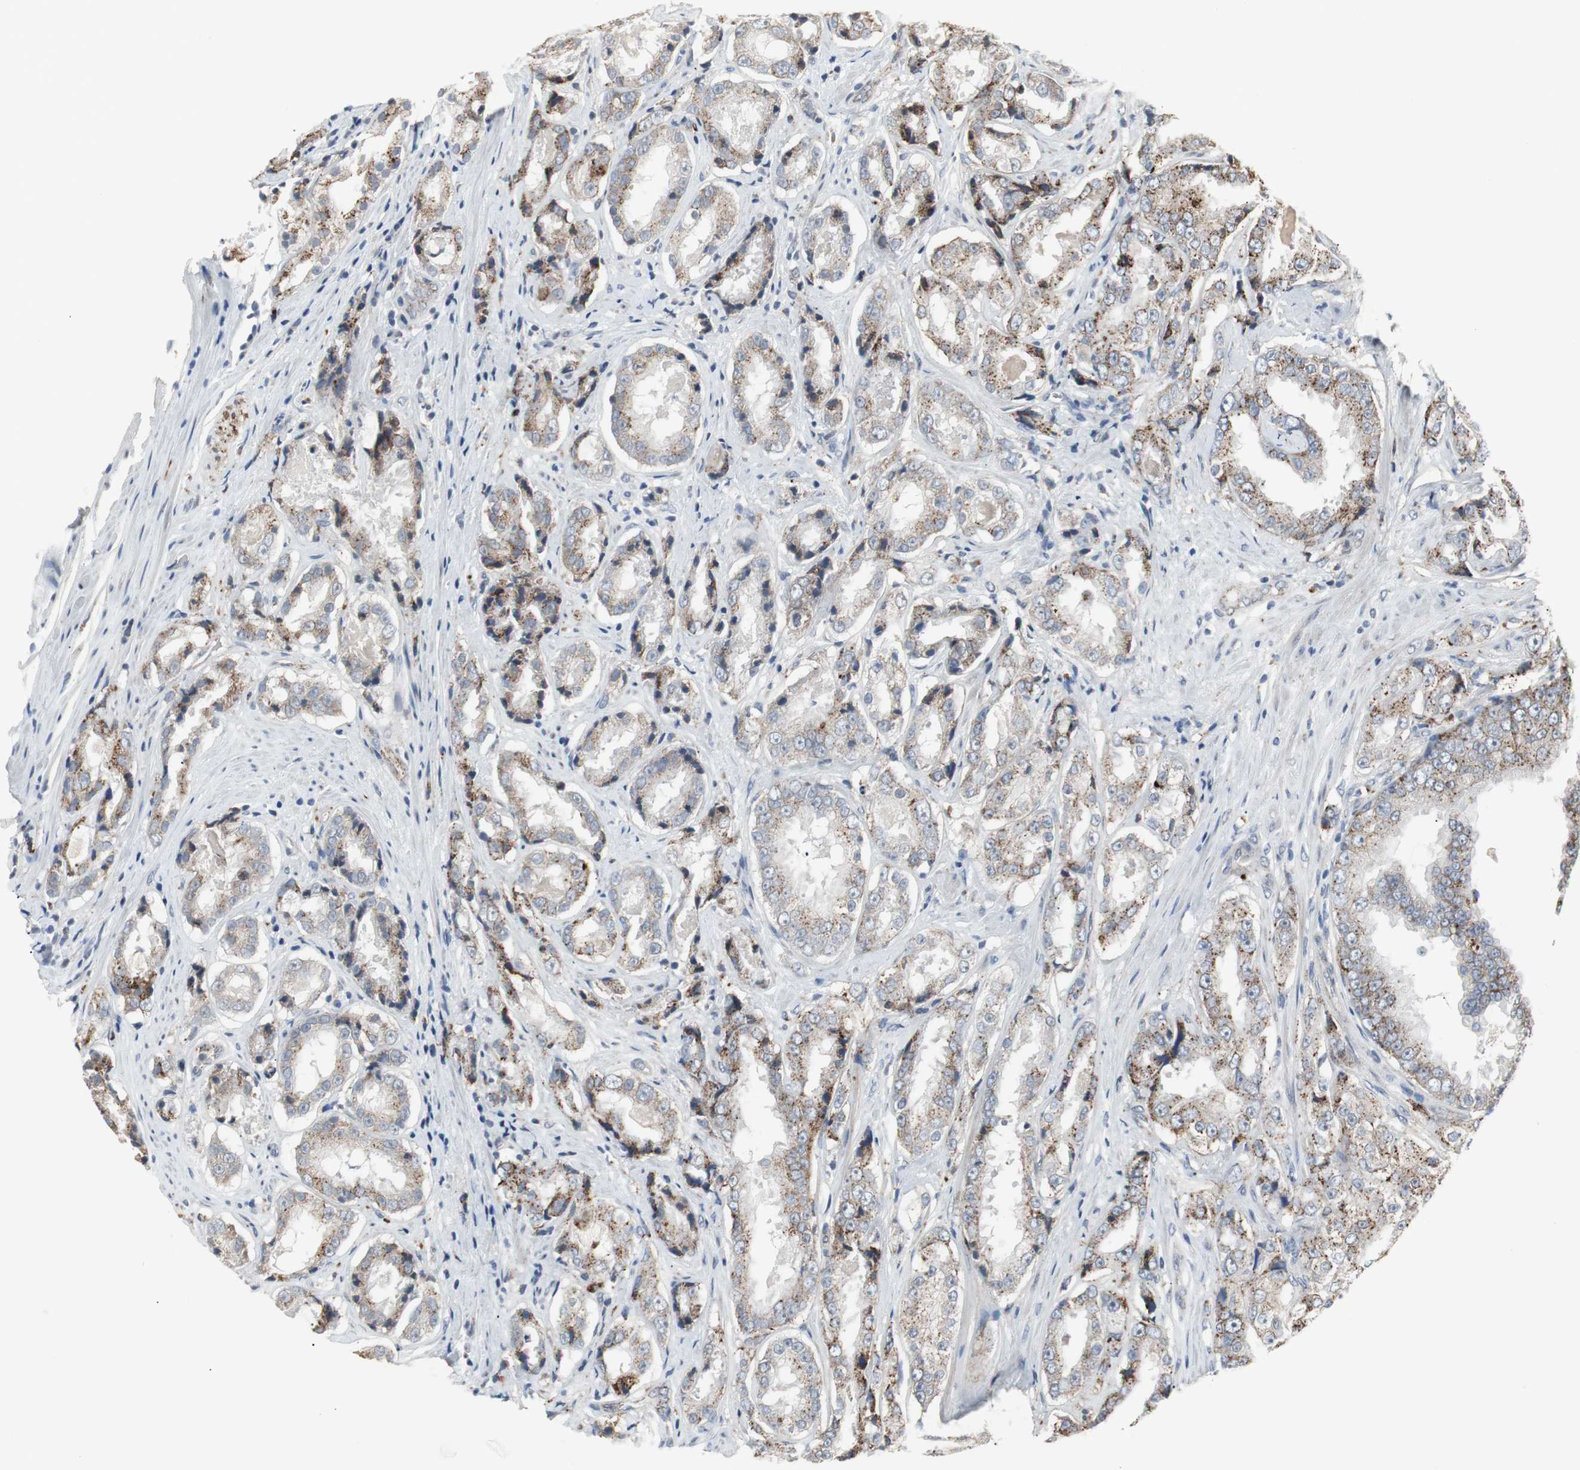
{"staining": {"intensity": "strong", "quantity": "25%-75%", "location": "cytoplasmic/membranous"}, "tissue": "prostate cancer", "cell_type": "Tumor cells", "image_type": "cancer", "snomed": [{"axis": "morphology", "description": "Adenocarcinoma, High grade"}, {"axis": "topography", "description": "Prostate"}], "caption": "Protein staining by immunohistochemistry exhibits strong cytoplasmic/membranous positivity in about 25%-75% of tumor cells in prostate cancer (high-grade adenocarcinoma).", "gene": "GBA1", "patient": {"sex": "male", "age": 73}}